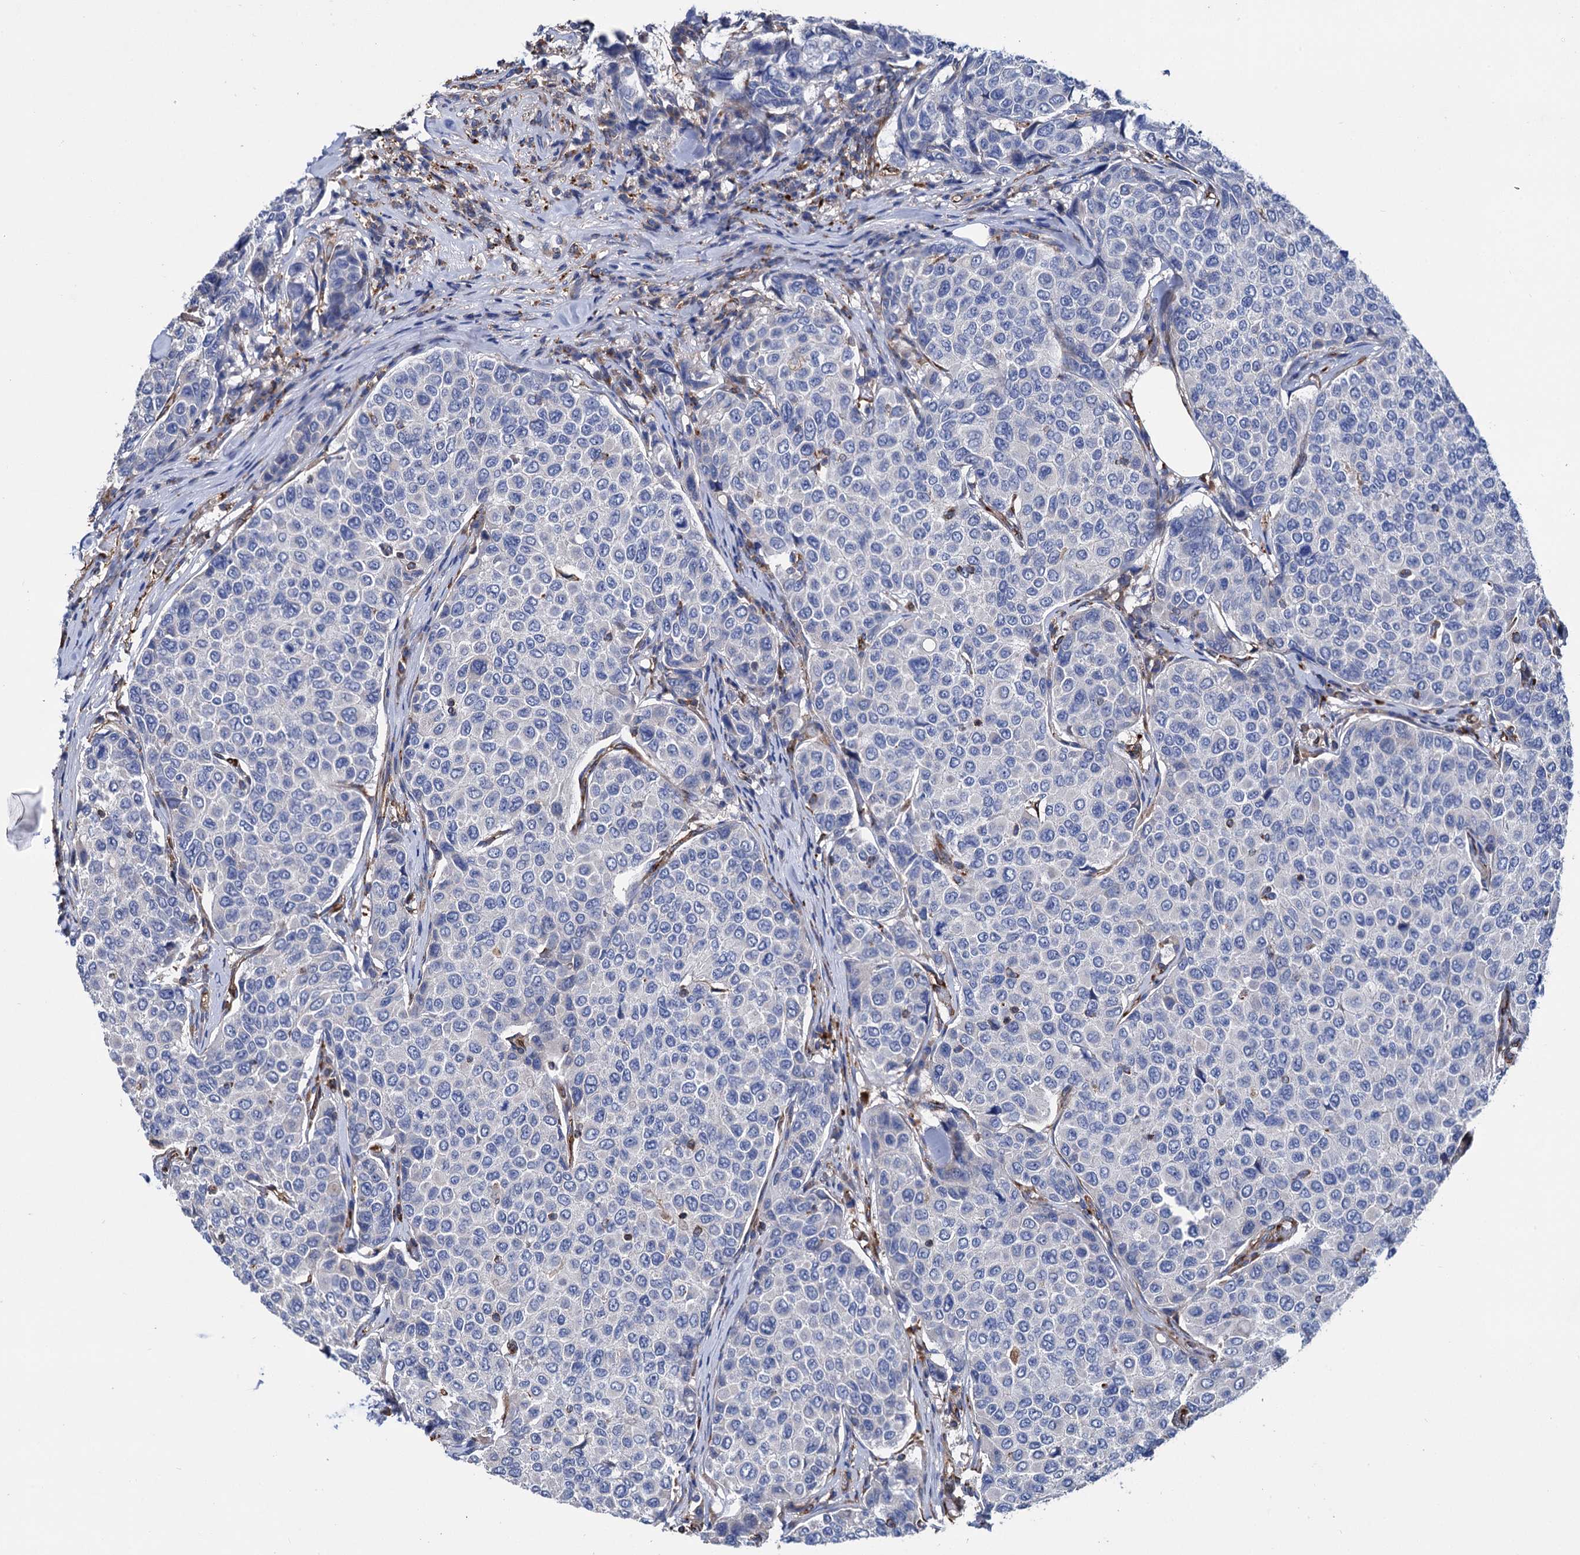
{"staining": {"intensity": "negative", "quantity": "none", "location": "none"}, "tissue": "breast cancer", "cell_type": "Tumor cells", "image_type": "cancer", "snomed": [{"axis": "morphology", "description": "Duct carcinoma"}, {"axis": "topography", "description": "Breast"}], "caption": "Human intraductal carcinoma (breast) stained for a protein using immunohistochemistry (IHC) demonstrates no positivity in tumor cells.", "gene": "SCPEP1", "patient": {"sex": "female", "age": 55}}